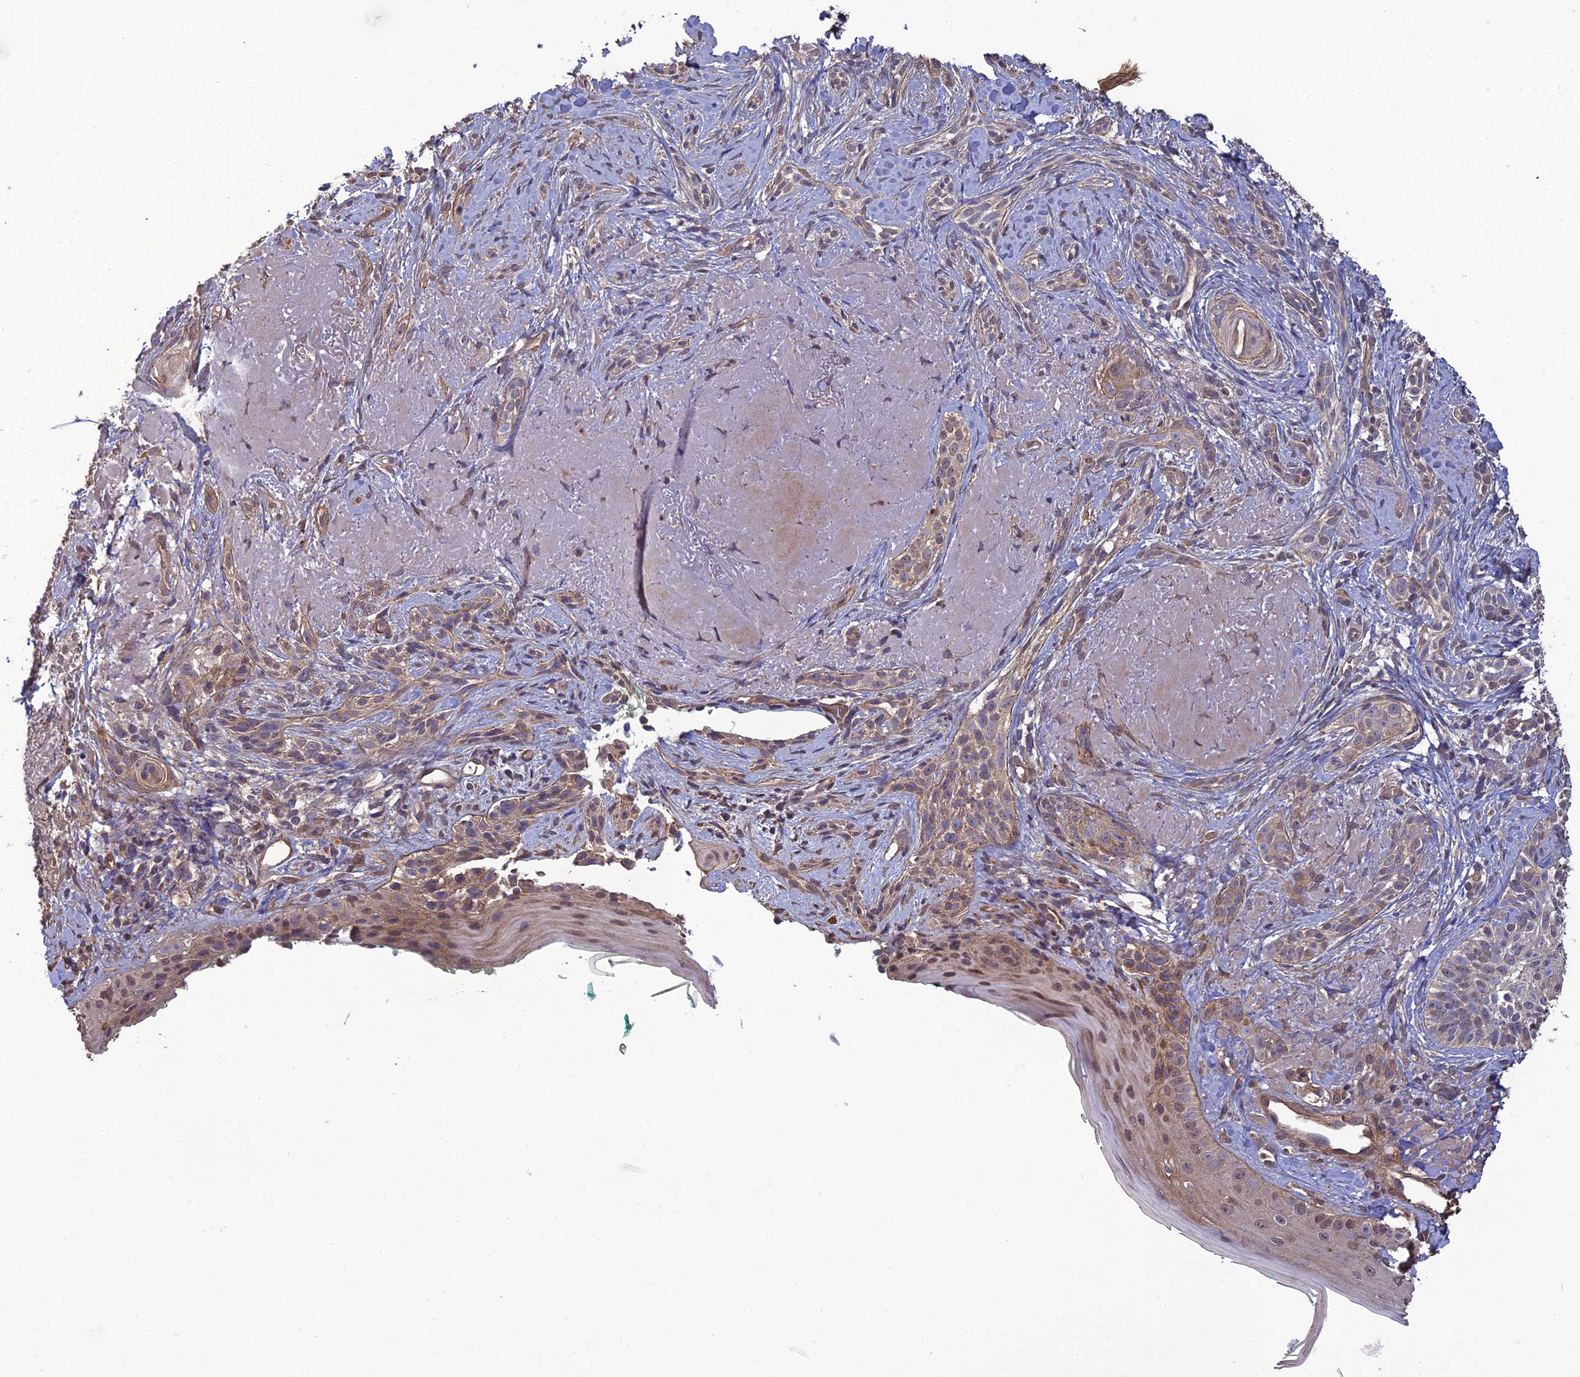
{"staining": {"intensity": "weak", "quantity": "25%-75%", "location": "cytoplasmic/membranous"}, "tissue": "skin cancer", "cell_type": "Tumor cells", "image_type": "cancer", "snomed": [{"axis": "morphology", "description": "Basal cell carcinoma"}, {"axis": "topography", "description": "Skin"}], "caption": "Immunohistochemical staining of skin cancer displays low levels of weak cytoplasmic/membranous protein positivity in approximately 25%-75% of tumor cells. Using DAB (3,3'-diaminobenzidine) (brown) and hematoxylin (blue) stains, captured at high magnification using brightfield microscopy.", "gene": "ATP6V0A2", "patient": {"sex": "male", "age": 71}}